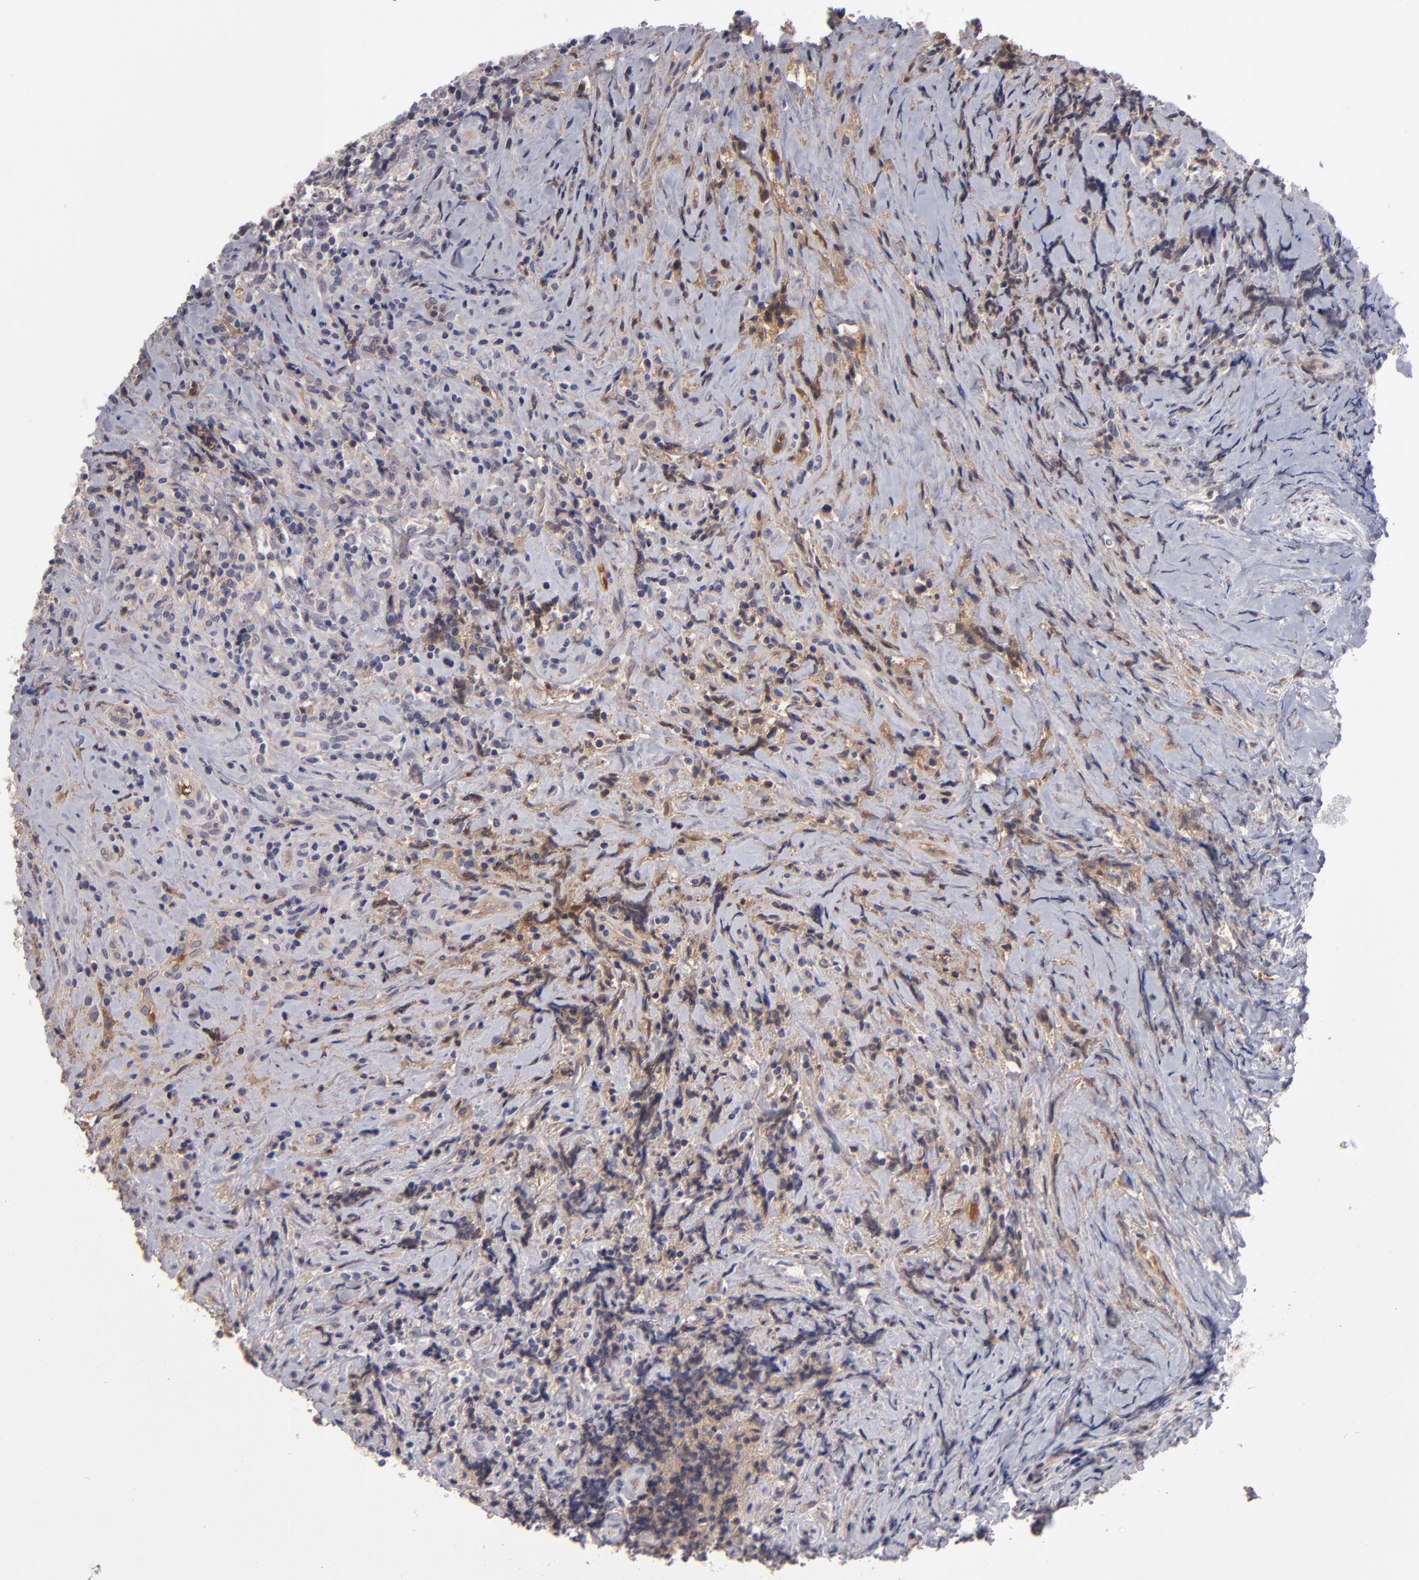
{"staining": {"intensity": "negative", "quantity": "none", "location": "none"}, "tissue": "lymphoma", "cell_type": "Tumor cells", "image_type": "cancer", "snomed": [{"axis": "morphology", "description": "Hodgkin's disease, NOS"}, {"axis": "topography", "description": "Lymph node"}], "caption": "Immunohistochemistry photomicrograph of neoplastic tissue: Hodgkin's disease stained with DAB (3,3'-diaminobenzidine) demonstrates no significant protein staining in tumor cells.", "gene": "ITIH4", "patient": {"sex": "female", "age": 25}}